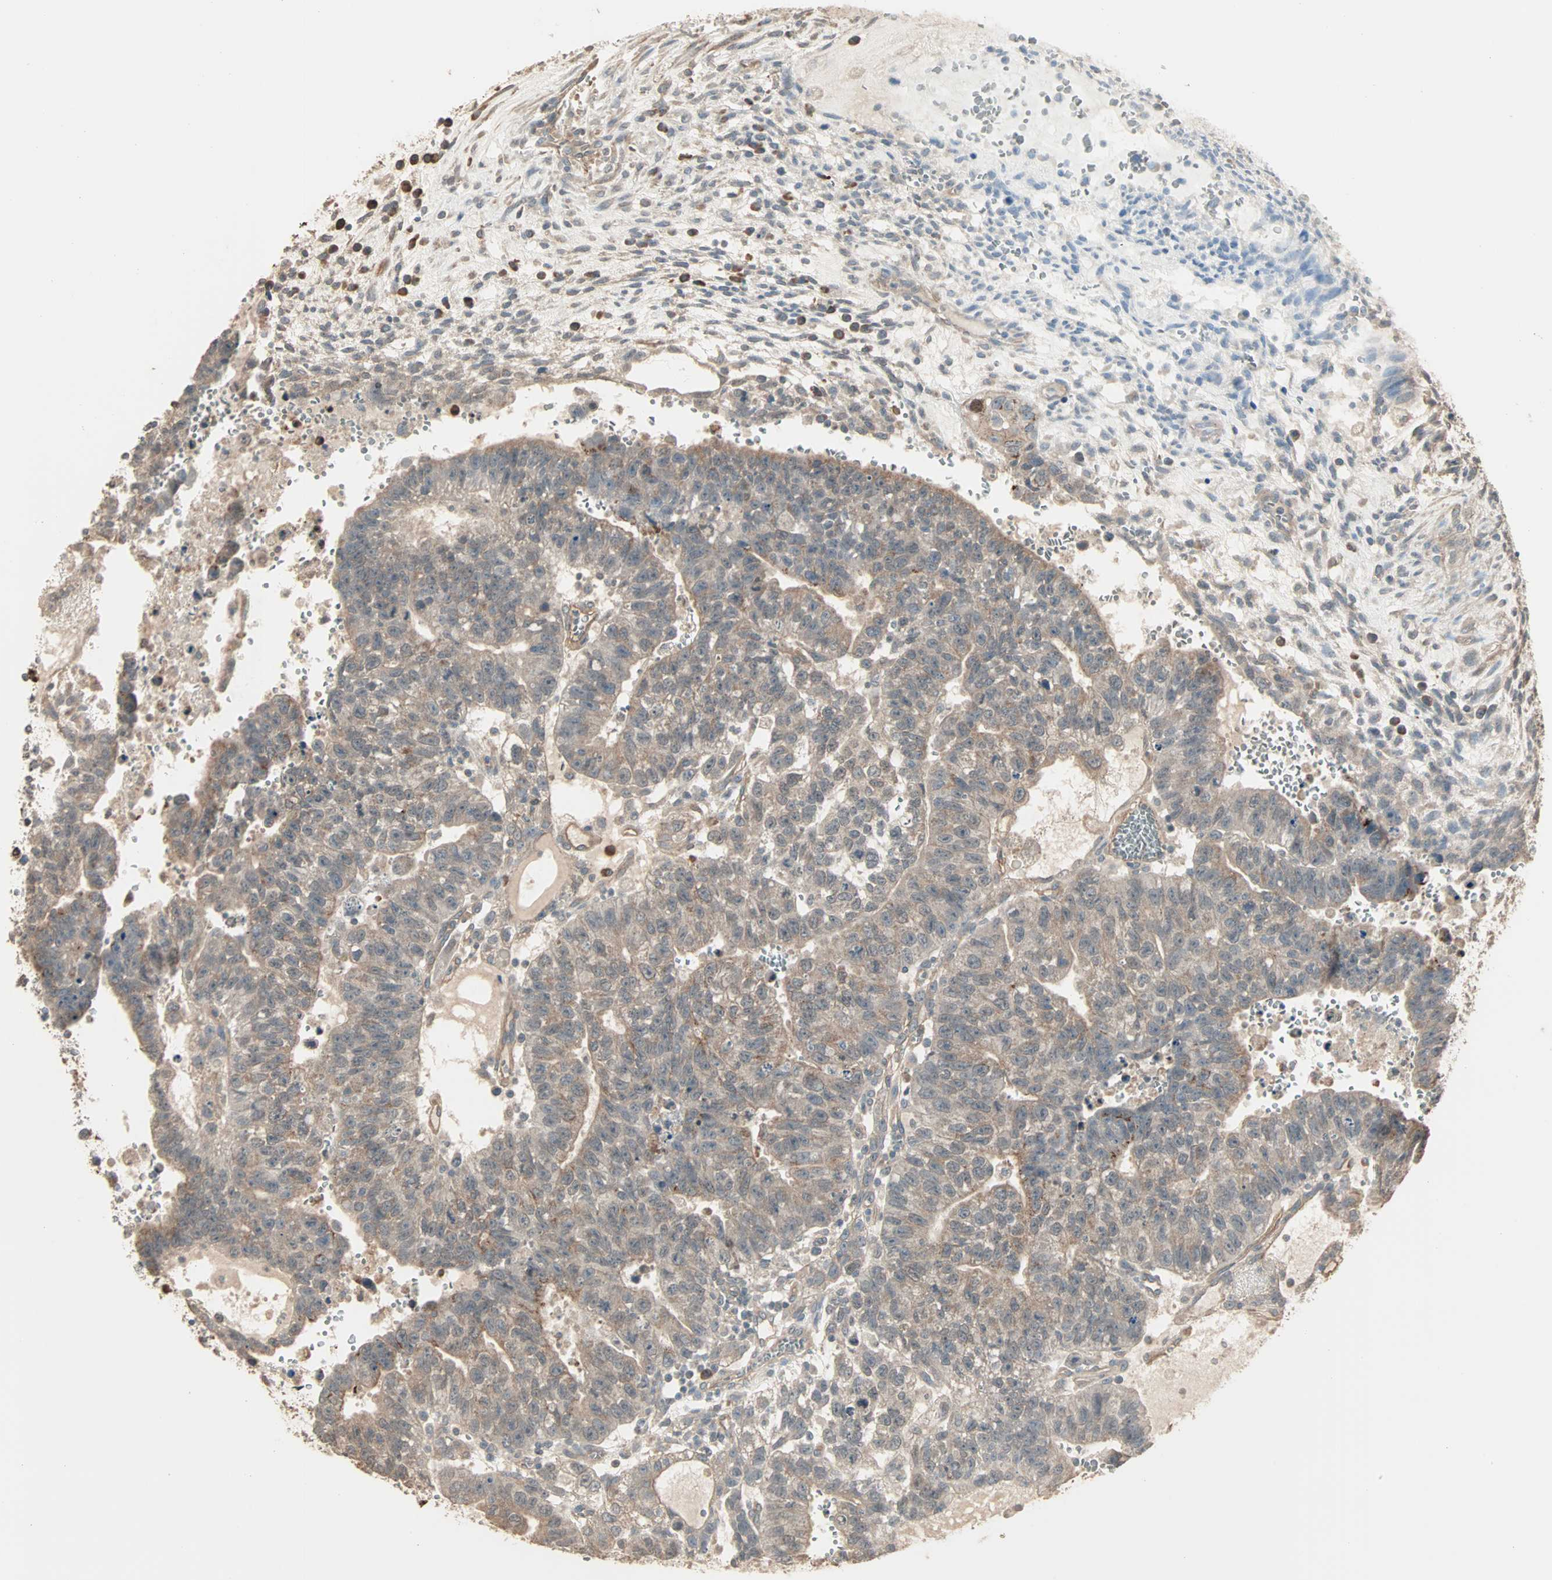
{"staining": {"intensity": "moderate", "quantity": ">75%", "location": "cytoplasmic/membranous"}, "tissue": "testis cancer", "cell_type": "Tumor cells", "image_type": "cancer", "snomed": [{"axis": "morphology", "description": "Seminoma, NOS"}, {"axis": "morphology", "description": "Carcinoma, Embryonal, NOS"}, {"axis": "topography", "description": "Testis"}], "caption": "The image shows immunohistochemical staining of testis cancer (seminoma). There is moderate cytoplasmic/membranous expression is seen in approximately >75% of tumor cells.", "gene": "GALNT3", "patient": {"sex": "male", "age": 52}}